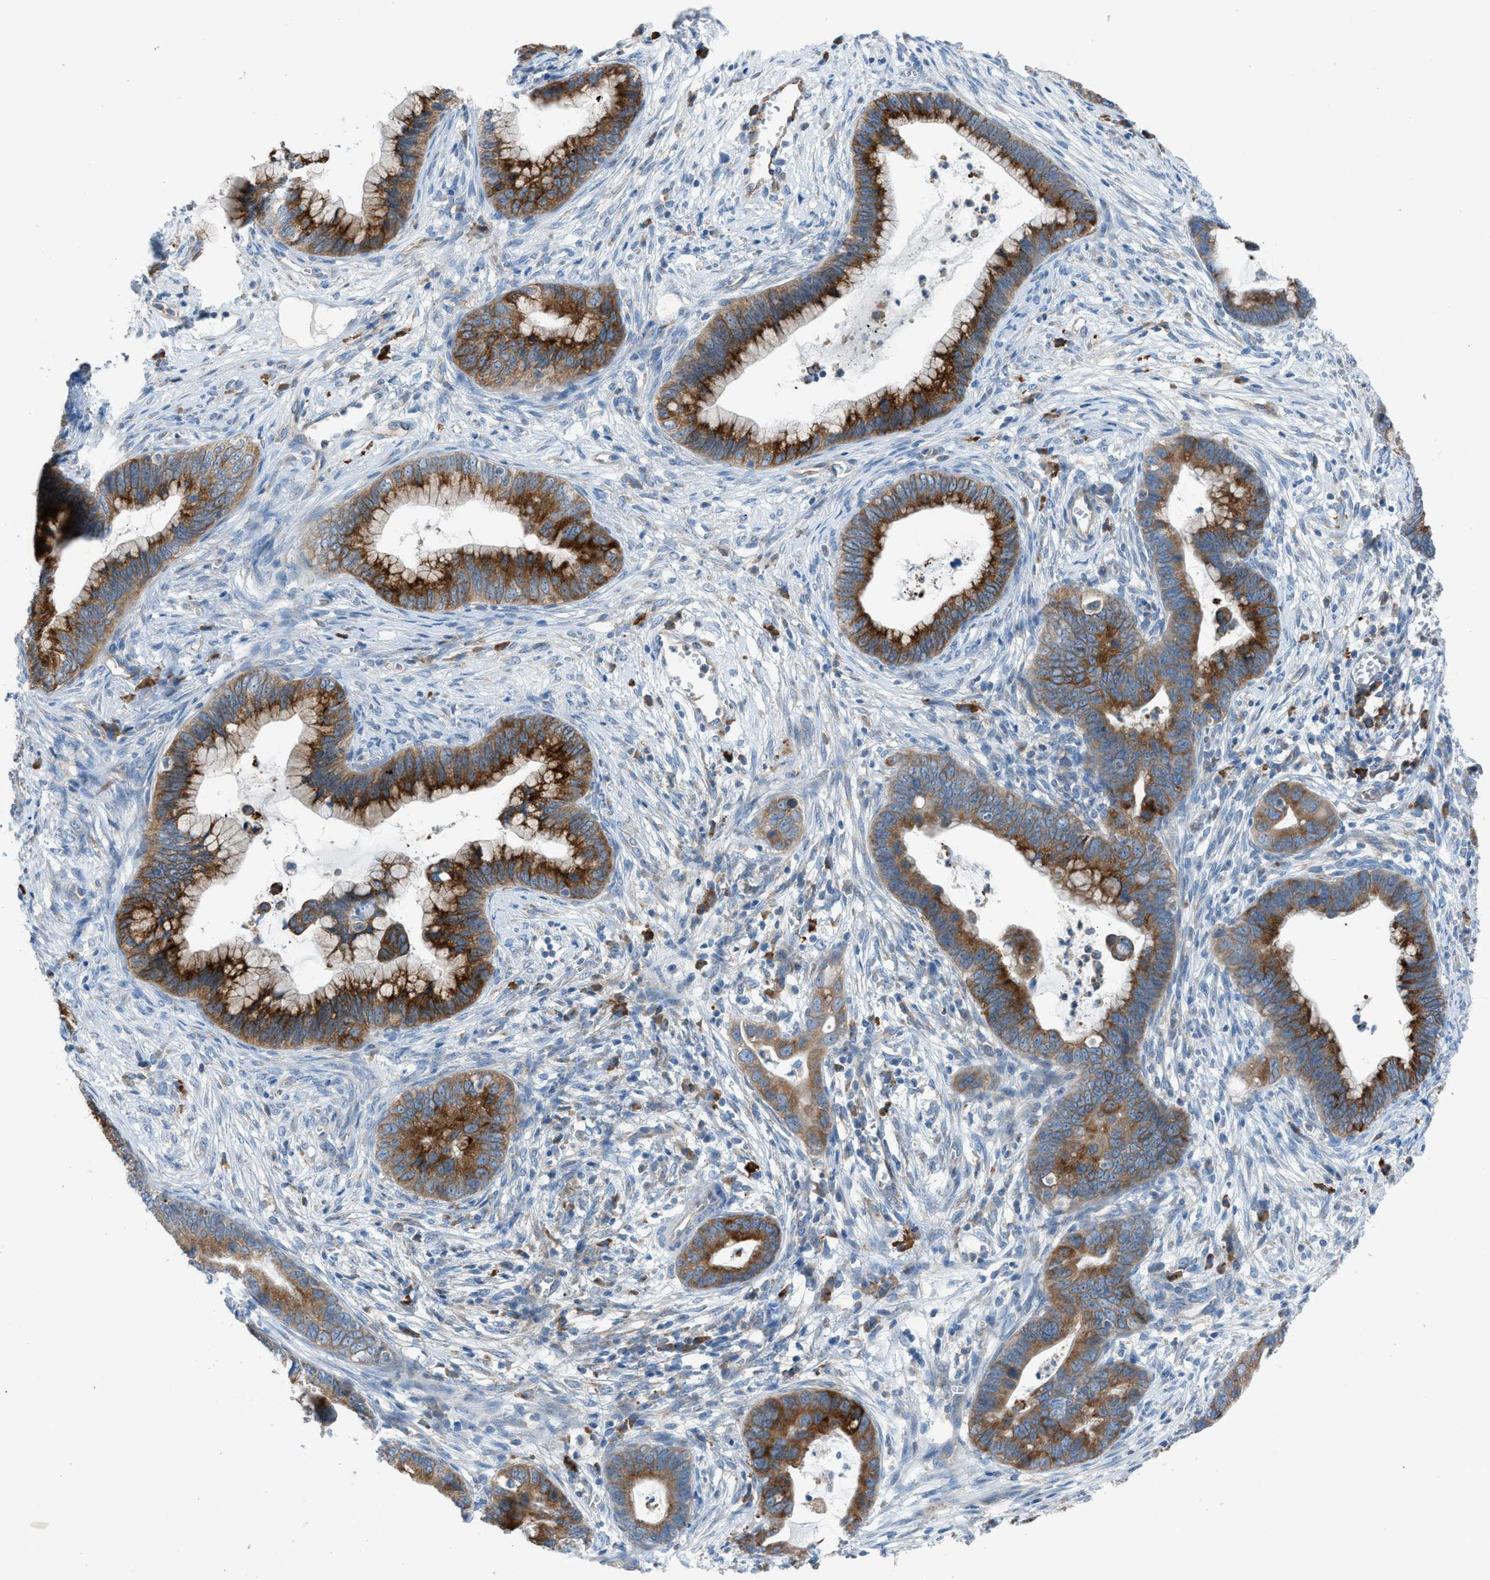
{"staining": {"intensity": "strong", "quantity": ">75%", "location": "cytoplasmic/membranous"}, "tissue": "cervical cancer", "cell_type": "Tumor cells", "image_type": "cancer", "snomed": [{"axis": "morphology", "description": "Adenocarcinoma, NOS"}, {"axis": "topography", "description": "Cervix"}], "caption": "Cervical cancer (adenocarcinoma) stained for a protein (brown) demonstrates strong cytoplasmic/membranous positive positivity in approximately >75% of tumor cells.", "gene": "HEG1", "patient": {"sex": "female", "age": 44}}